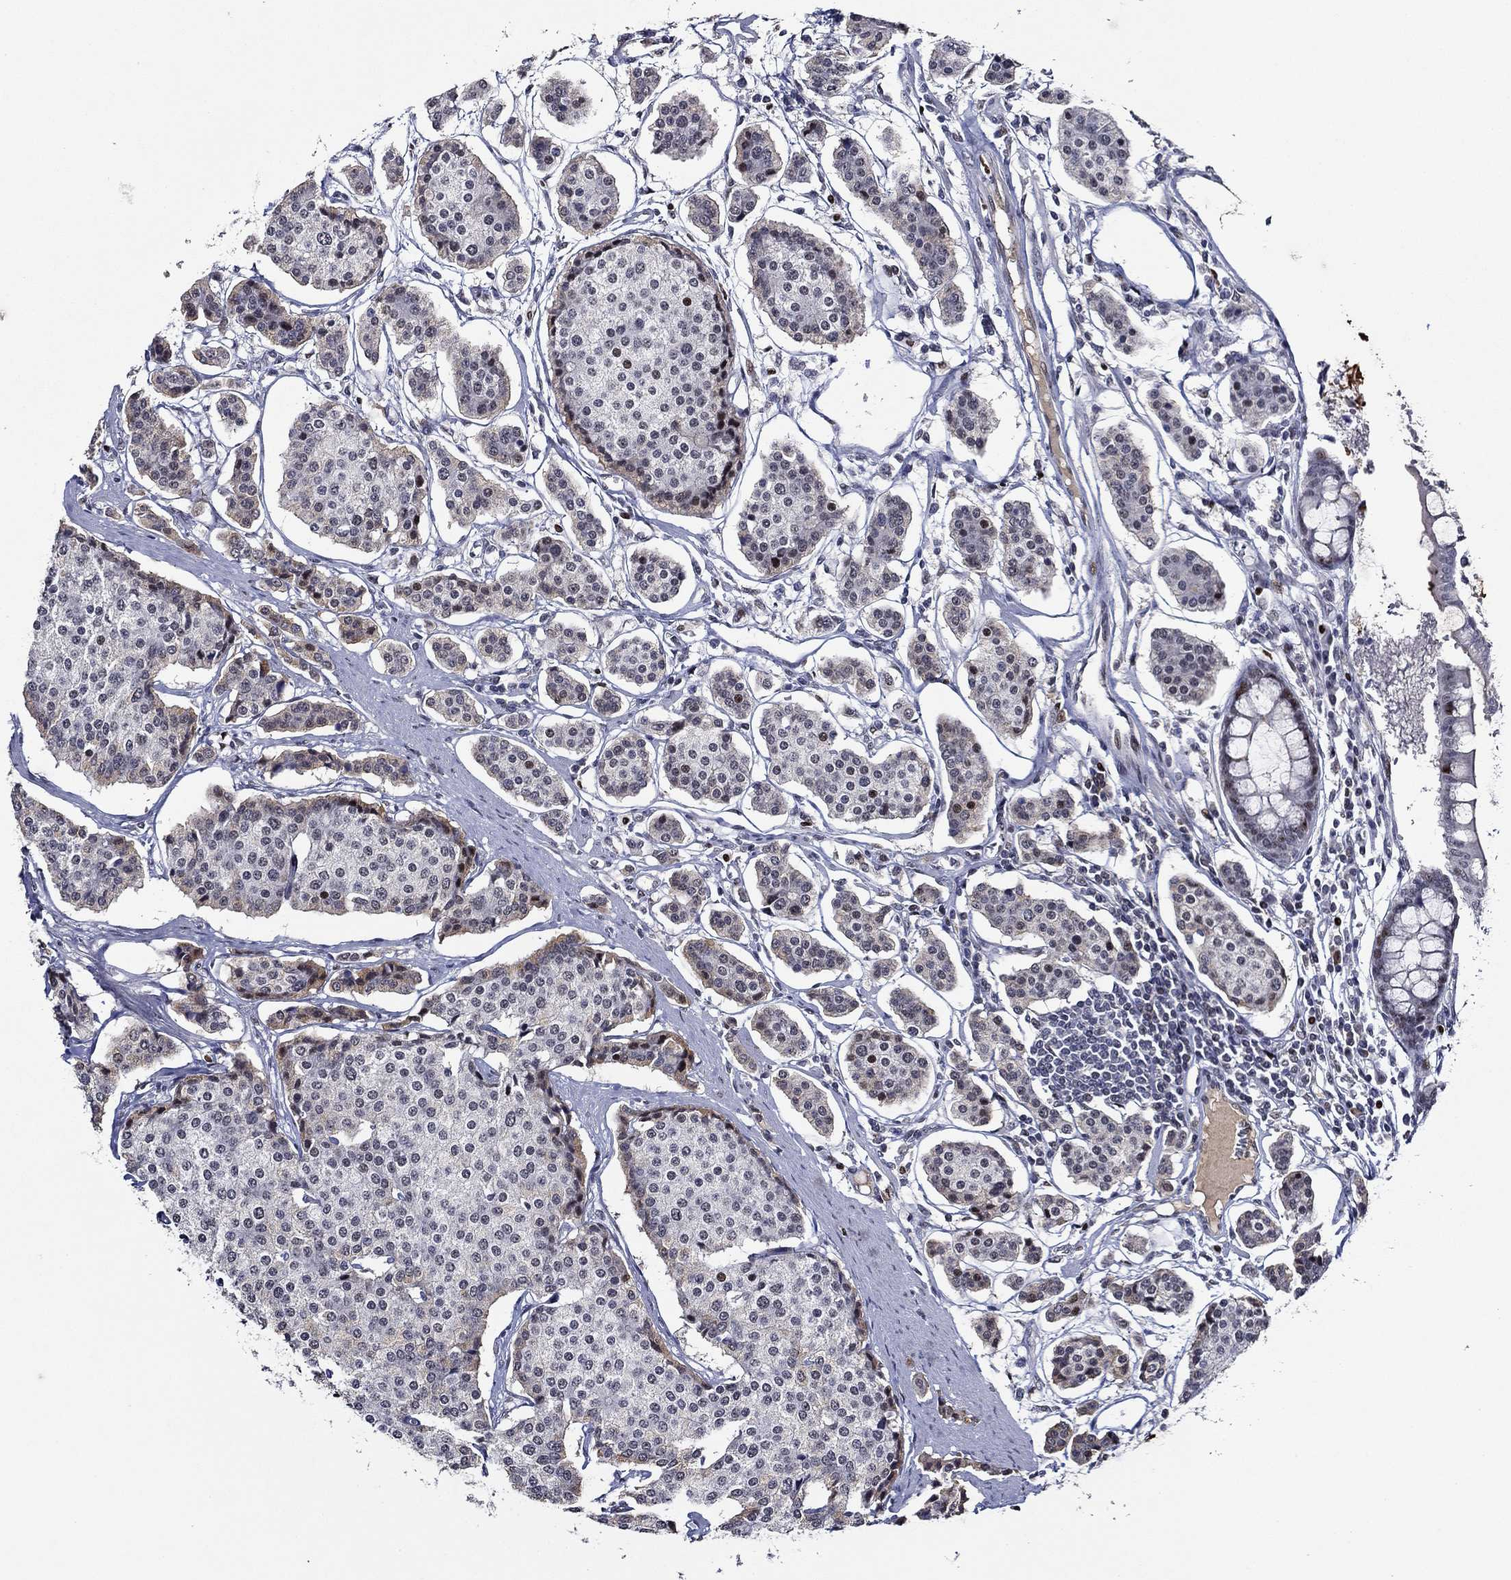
{"staining": {"intensity": "moderate", "quantity": "<25%", "location": "nuclear"}, "tissue": "carcinoid", "cell_type": "Tumor cells", "image_type": "cancer", "snomed": [{"axis": "morphology", "description": "Carcinoid, malignant, NOS"}, {"axis": "topography", "description": "Small intestine"}], "caption": "The immunohistochemical stain highlights moderate nuclear positivity in tumor cells of carcinoid tissue. (brown staining indicates protein expression, while blue staining denotes nuclei).", "gene": "GATA2", "patient": {"sex": "female", "age": 65}}